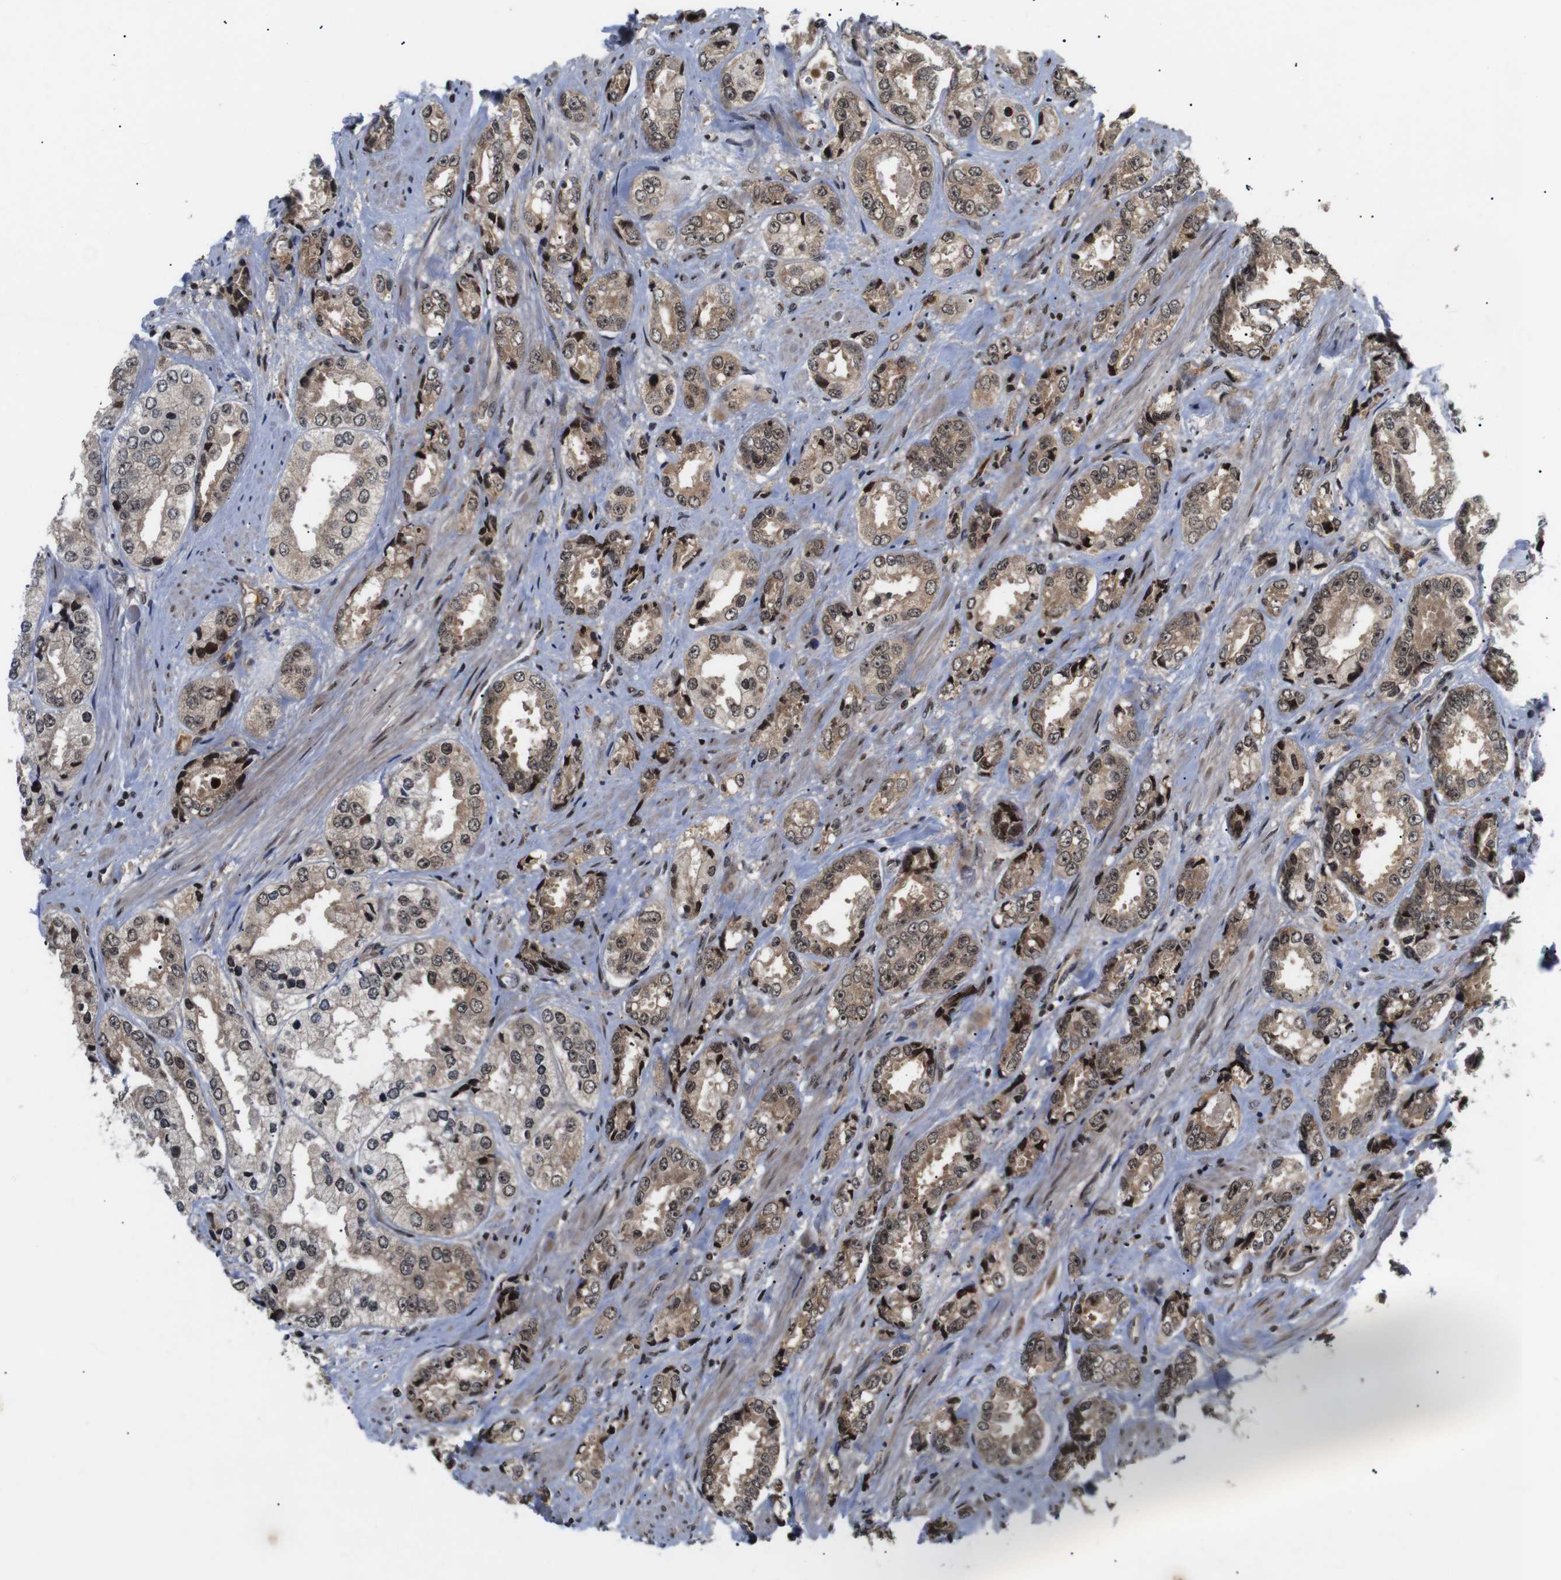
{"staining": {"intensity": "moderate", "quantity": ">75%", "location": "cytoplasmic/membranous,nuclear"}, "tissue": "prostate cancer", "cell_type": "Tumor cells", "image_type": "cancer", "snomed": [{"axis": "morphology", "description": "Adenocarcinoma, High grade"}, {"axis": "topography", "description": "Prostate"}], "caption": "Brown immunohistochemical staining in prostate cancer (adenocarcinoma (high-grade)) shows moderate cytoplasmic/membranous and nuclear staining in about >75% of tumor cells.", "gene": "KIF23", "patient": {"sex": "male", "age": 61}}